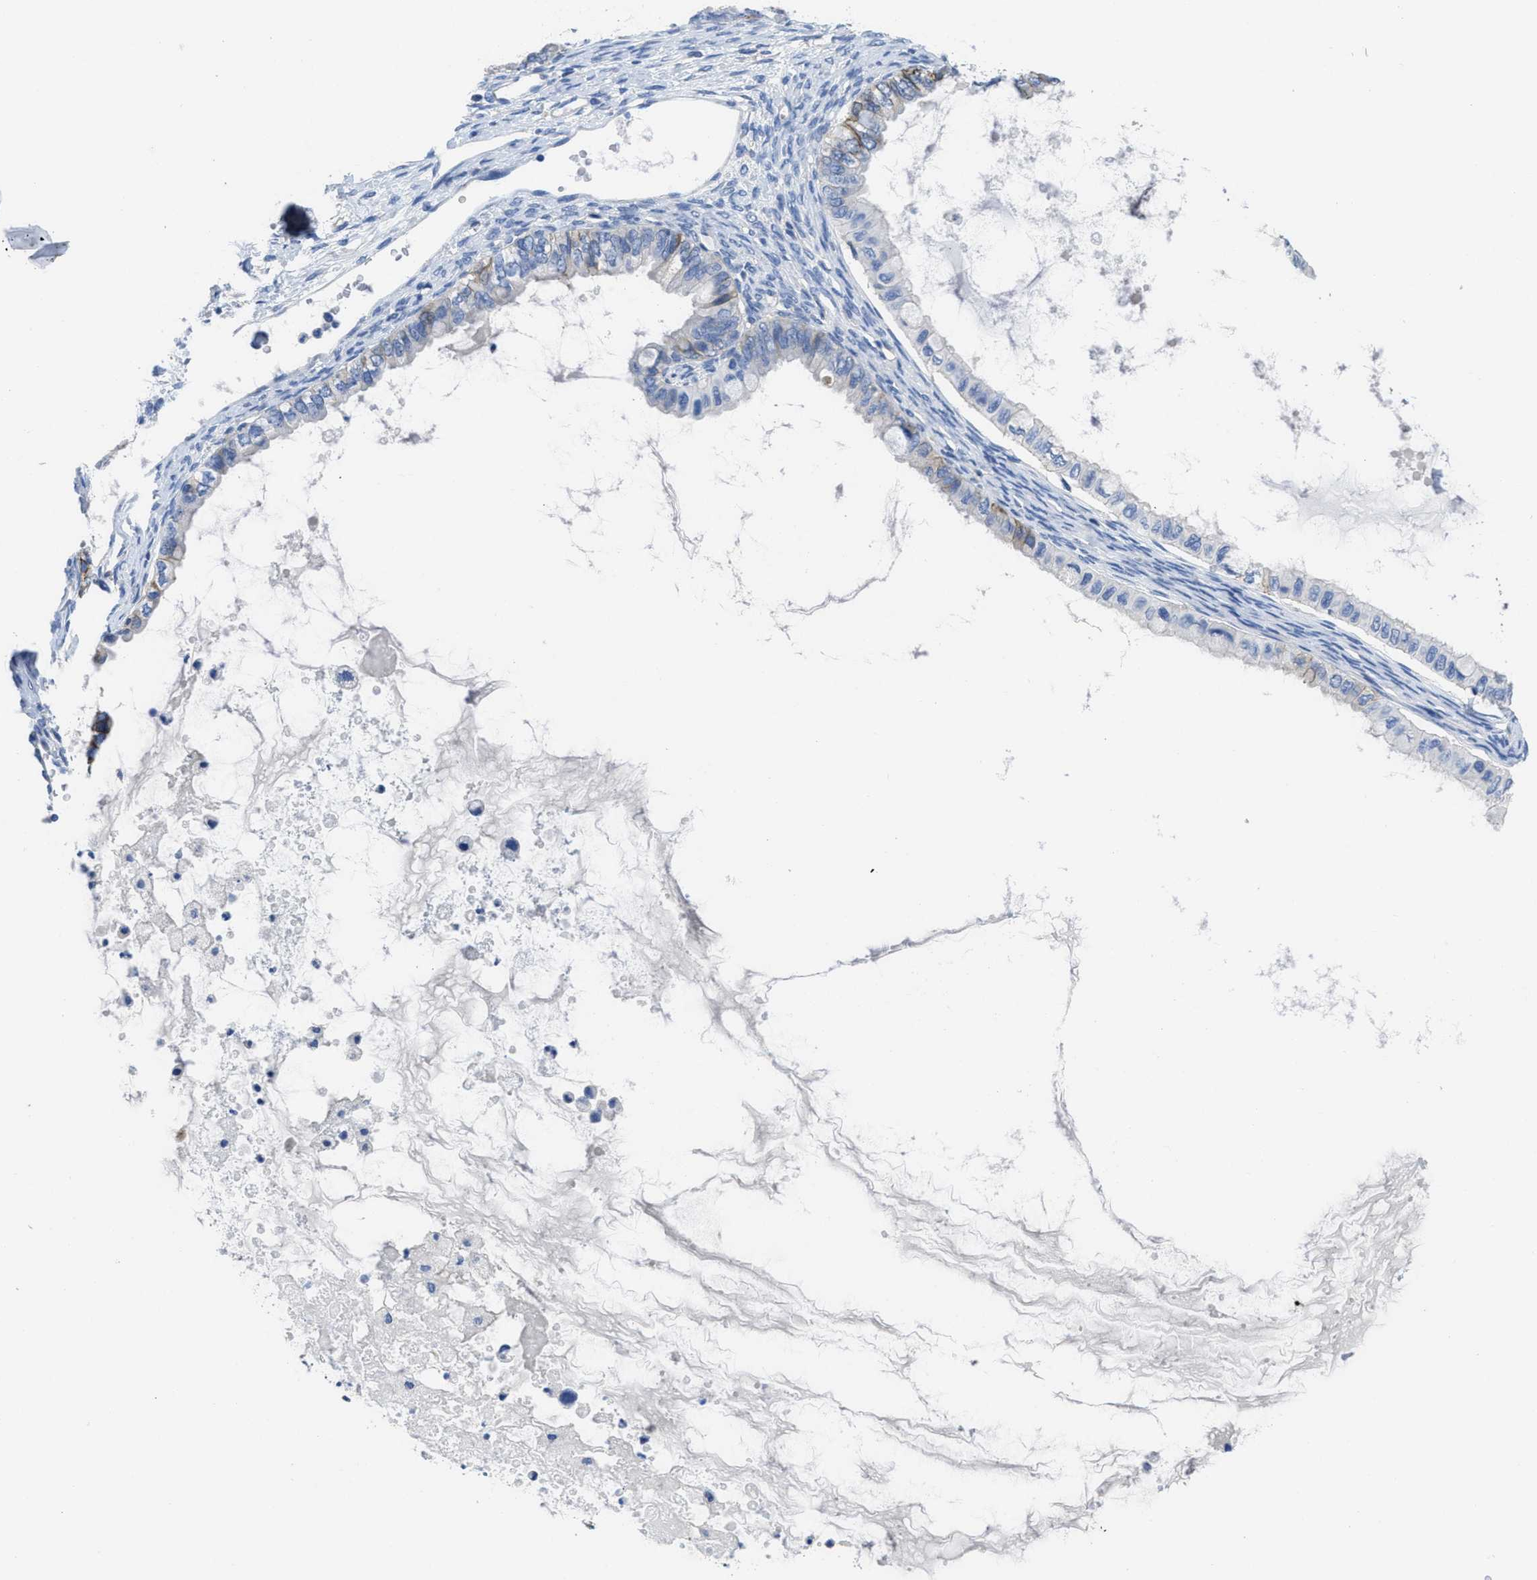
{"staining": {"intensity": "strong", "quantity": "25%-75%", "location": "cytoplasmic/membranous"}, "tissue": "ovarian cancer", "cell_type": "Tumor cells", "image_type": "cancer", "snomed": [{"axis": "morphology", "description": "Cystadenocarcinoma, mucinous, NOS"}, {"axis": "topography", "description": "Ovary"}], "caption": "Ovarian cancer (mucinous cystadenocarcinoma) stained for a protein (brown) reveals strong cytoplasmic/membranous positive staining in approximately 25%-75% of tumor cells.", "gene": "CA9", "patient": {"sex": "female", "age": 80}}